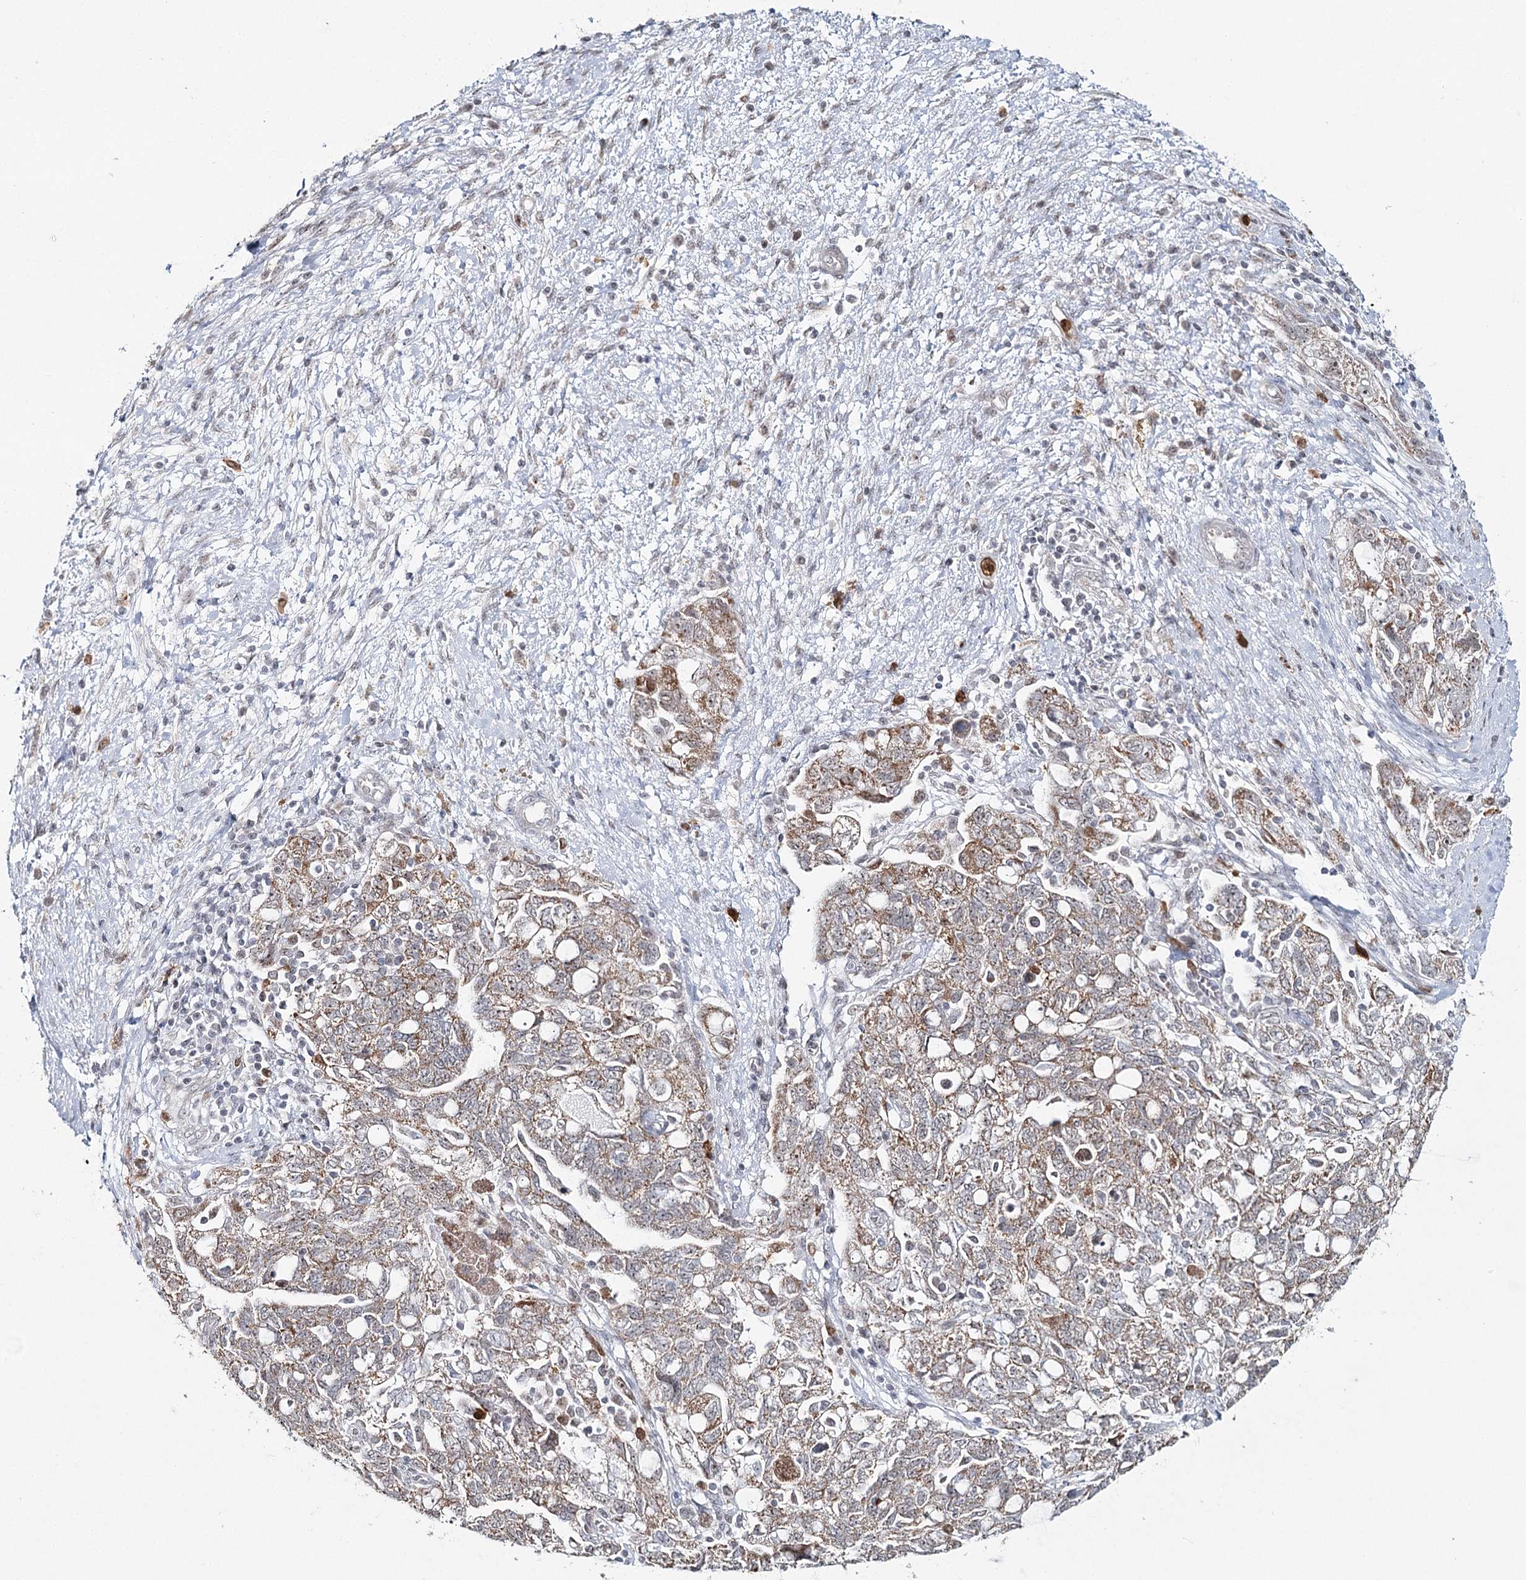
{"staining": {"intensity": "moderate", "quantity": "25%-75%", "location": "cytoplasmic/membranous,nuclear"}, "tissue": "ovarian cancer", "cell_type": "Tumor cells", "image_type": "cancer", "snomed": [{"axis": "morphology", "description": "Carcinoma, NOS"}, {"axis": "morphology", "description": "Cystadenocarcinoma, serous, NOS"}, {"axis": "topography", "description": "Ovary"}], "caption": "The histopathology image displays staining of carcinoma (ovarian), revealing moderate cytoplasmic/membranous and nuclear protein staining (brown color) within tumor cells.", "gene": "ATAD1", "patient": {"sex": "female", "age": 69}}